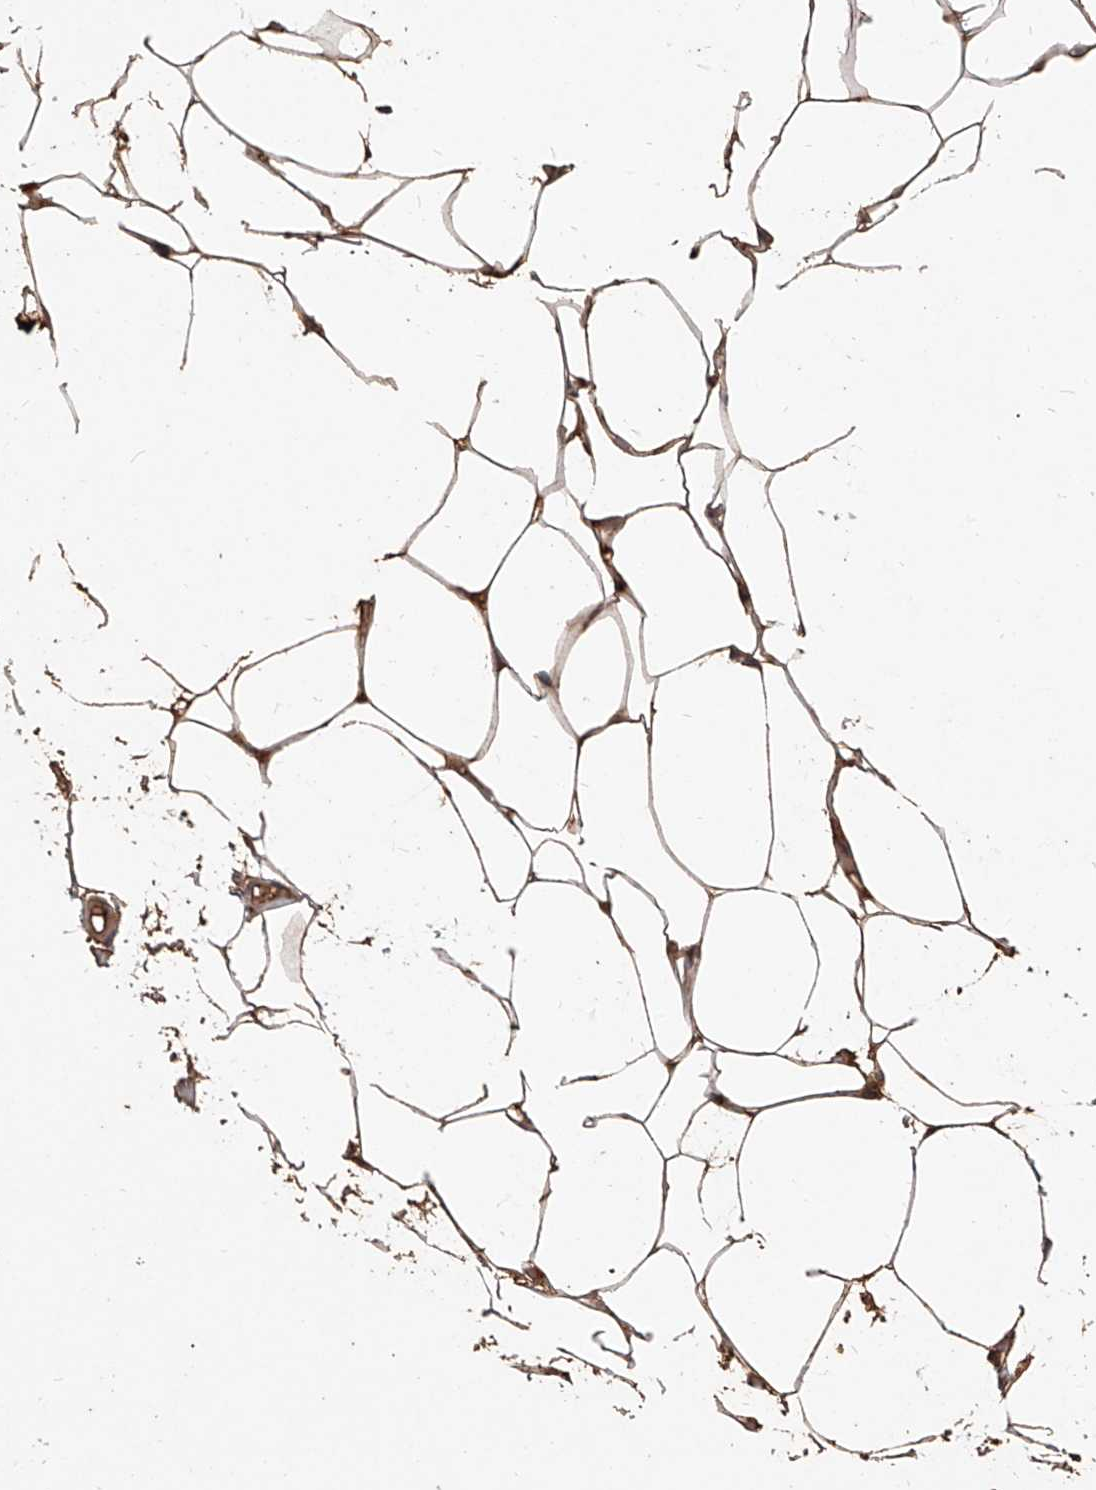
{"staining": {"intensity": "strong", "quantity": ">75%", "location": "cytoplasmic/membranous"}, "tissue": "adipose tissue", "cell_type": "Adipocytes", "image_type": "normal", "snomed": [{"axis": "morphology", "description": "Normal tissue, NOS"}, {"axis": "topography", "description": "Breast"}], "caption": "Immunohistochemical staining of benign human adipose tissue demonstrates strong cytoplasmic/membranous protein expression in about >75% of adipocytes.", "gene": "CFAP410", "patient": {"sex": "female", "age": 23}}